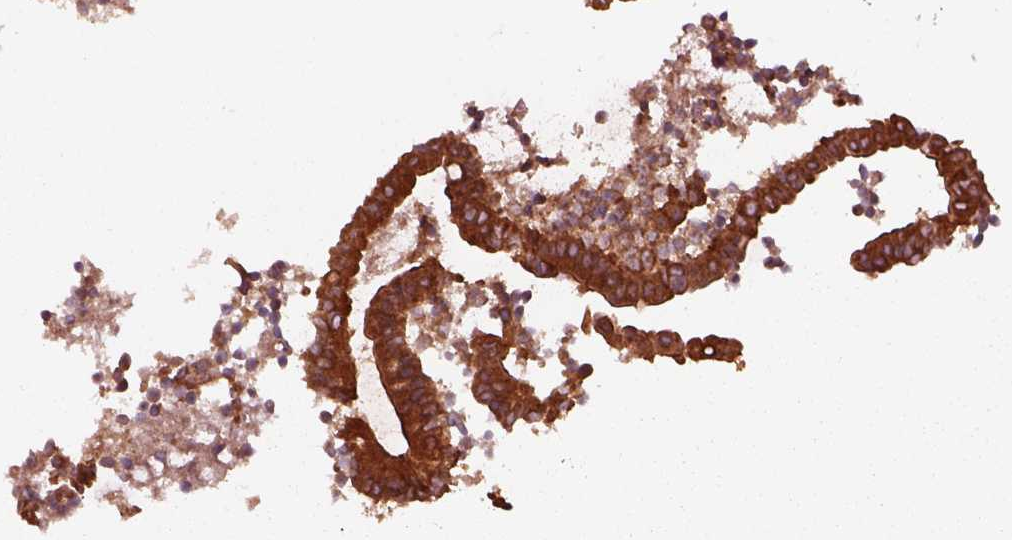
{"staining": {"intensity": "strong", "quantity": ">75%", "location": "cytoplasmic/membranous"}, "tissue": "appendix", "cell_type": "Glandular cells", "image_type": "normal", "snomed": [{"axis": "morphology", "description": "Normal tissue, NOS"}, {"axis": "topography", "description": "Appendix"}], "caption": "Human appendix stained for a protein (brown) exhibits strong cytoplasmic/membranous positive expression in about >75% of glandular cells.", "gene": "PIK3R2", "patient": {"sex": "female", "age": 32}}